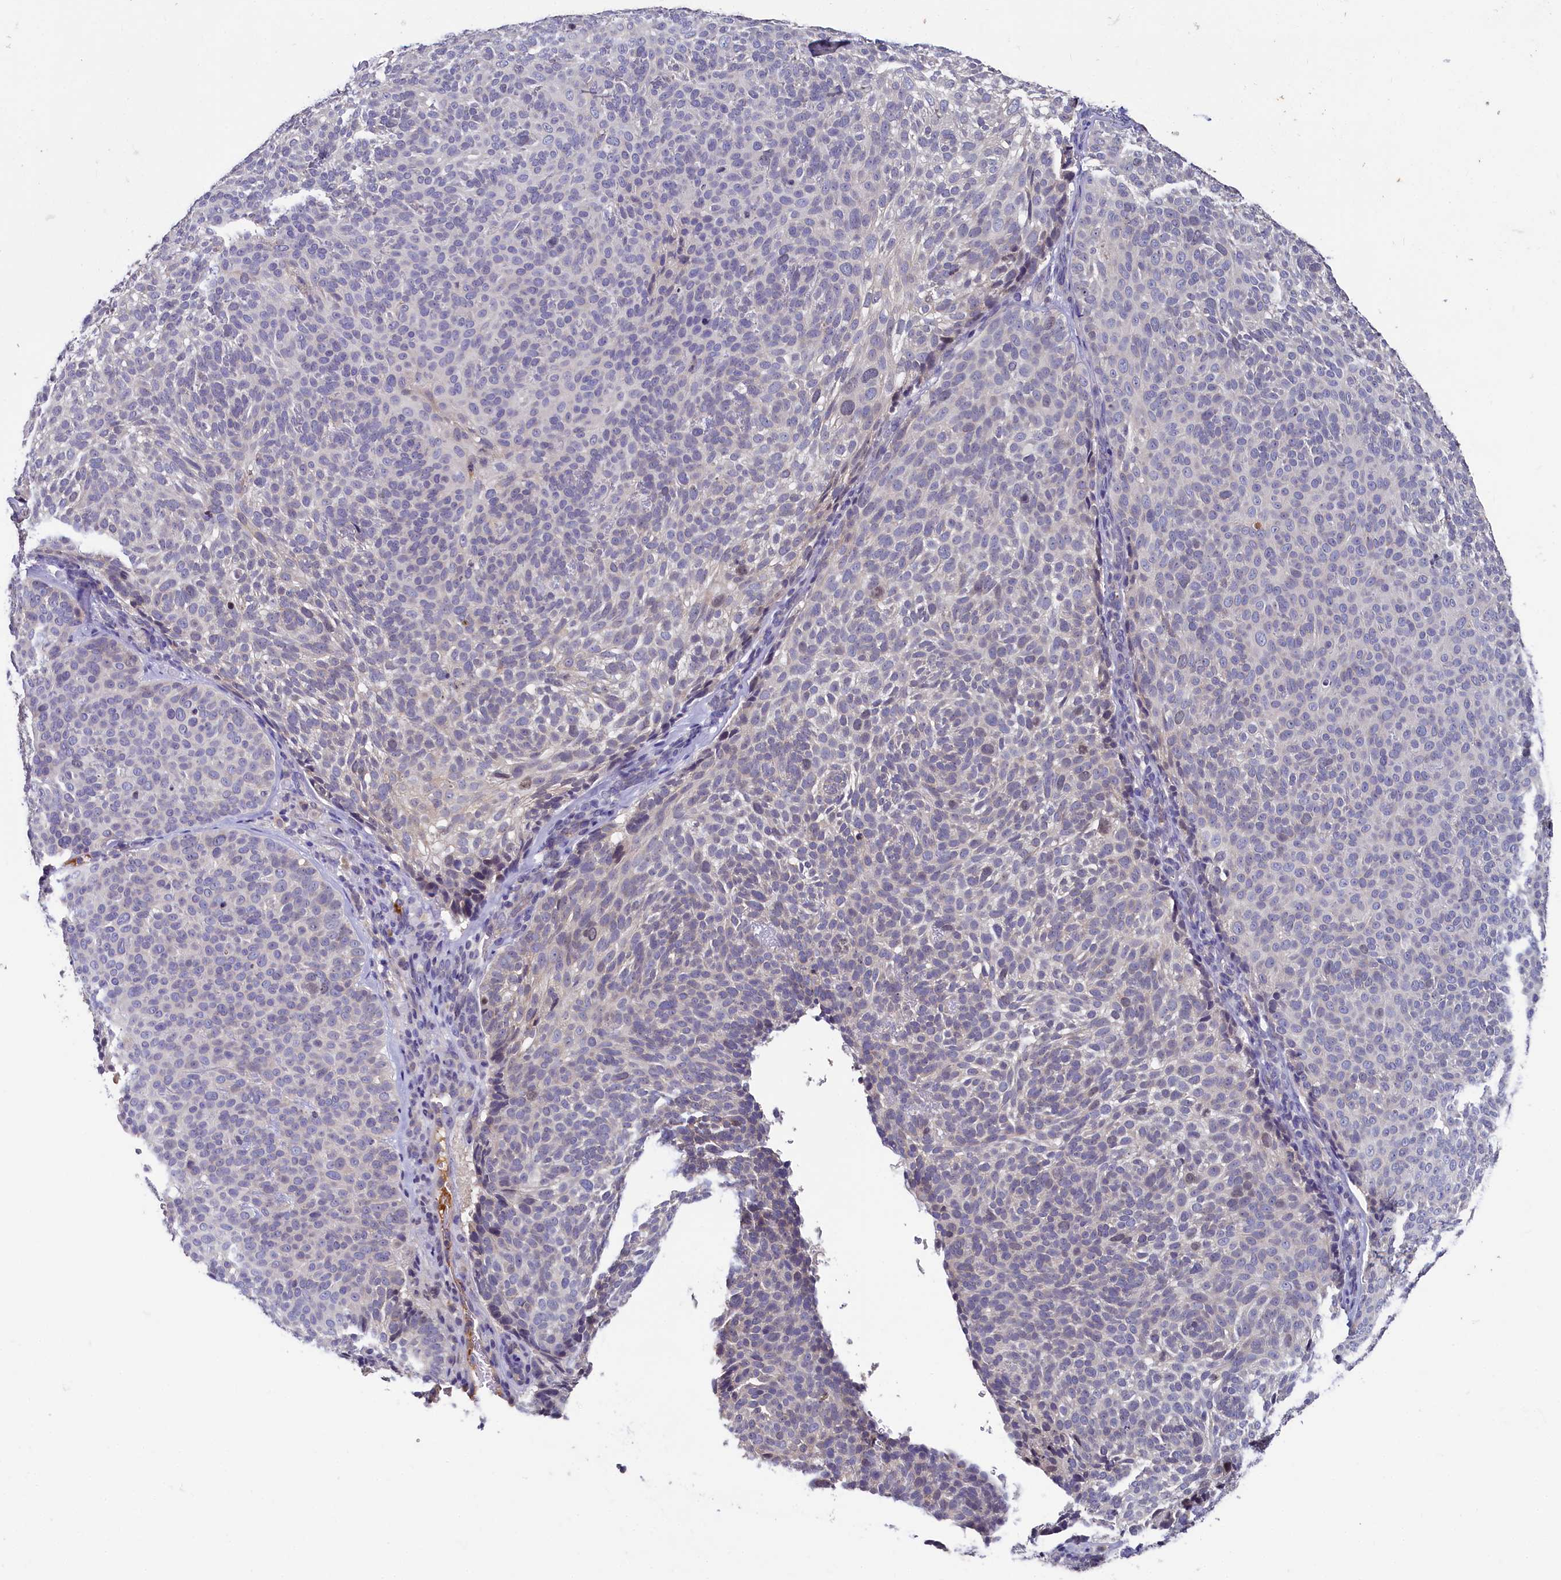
{"staining": {"intensity": "negative", "quantity": "none", "location": "none"}, "tissue": "skin cancer", "cell_type": "Tumor cells", "image_type": "cancer", "snomed": [{"axis": "morphology", "description": "Basal cell carcinoma"}, {"axis": "topography", "description": "Skin"}], "caption": "A micrograph of human skin cancer is negative for staining in tumor cells.", "gene": "SPINK9", "patient": {"sex": "male", "age": 85}}